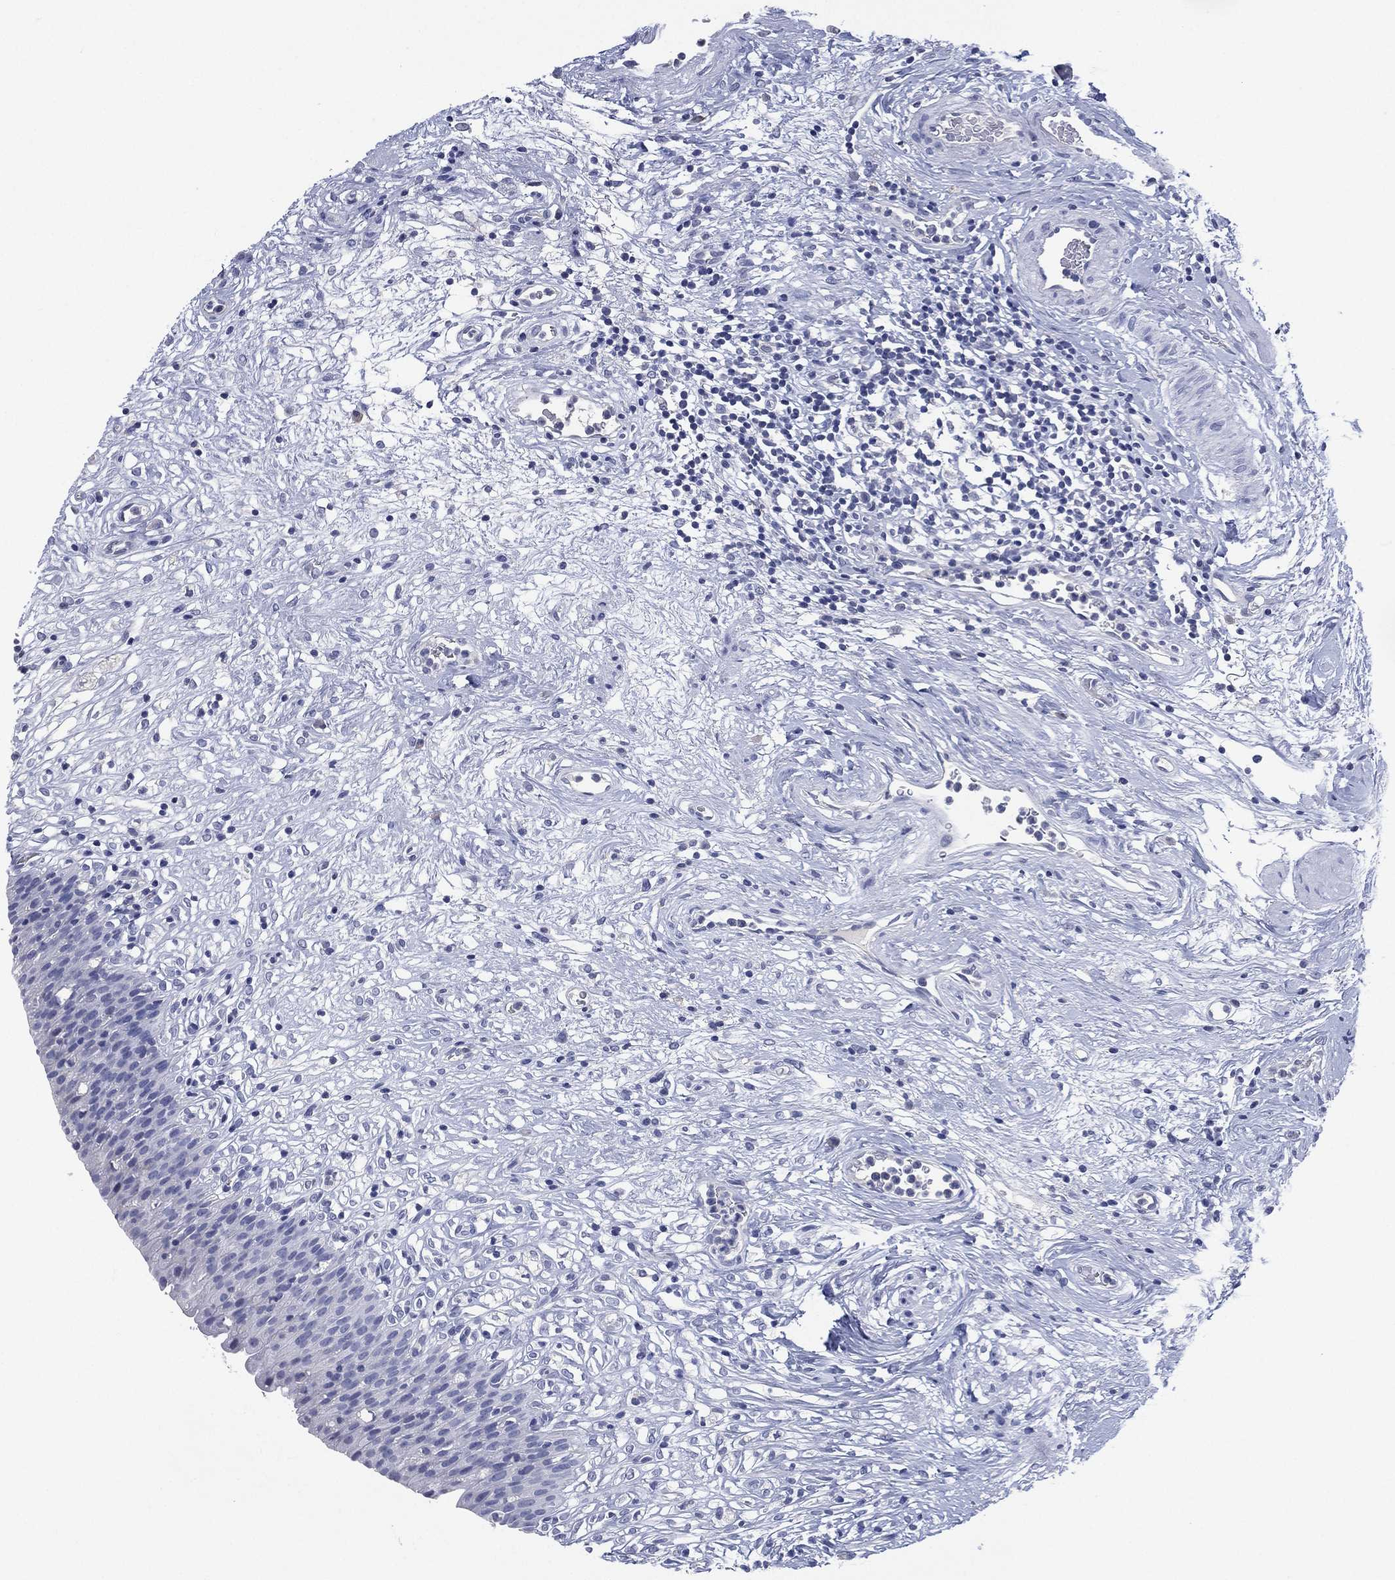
{"staining": {"intensity": "negative", "quantity": "none", "location": "none"}, "tissue": "urinary bladder", "cell_type": "Urothelial cells", "image_type": "normal", "snomed": [{"axis": "morphology", "description": "Normal tissue, NOS"}, {"axis": "topography", "description": "Urinary bladder"}], "caption": "An IHC image of benign urinary bladder is shown. There is no staining in urothelial cells of urinary bladder. (DAB immunohistochemistry (IHC), high magnification).", "gene": "KRT35", "patient": {"sex": "male", "age": 76}}